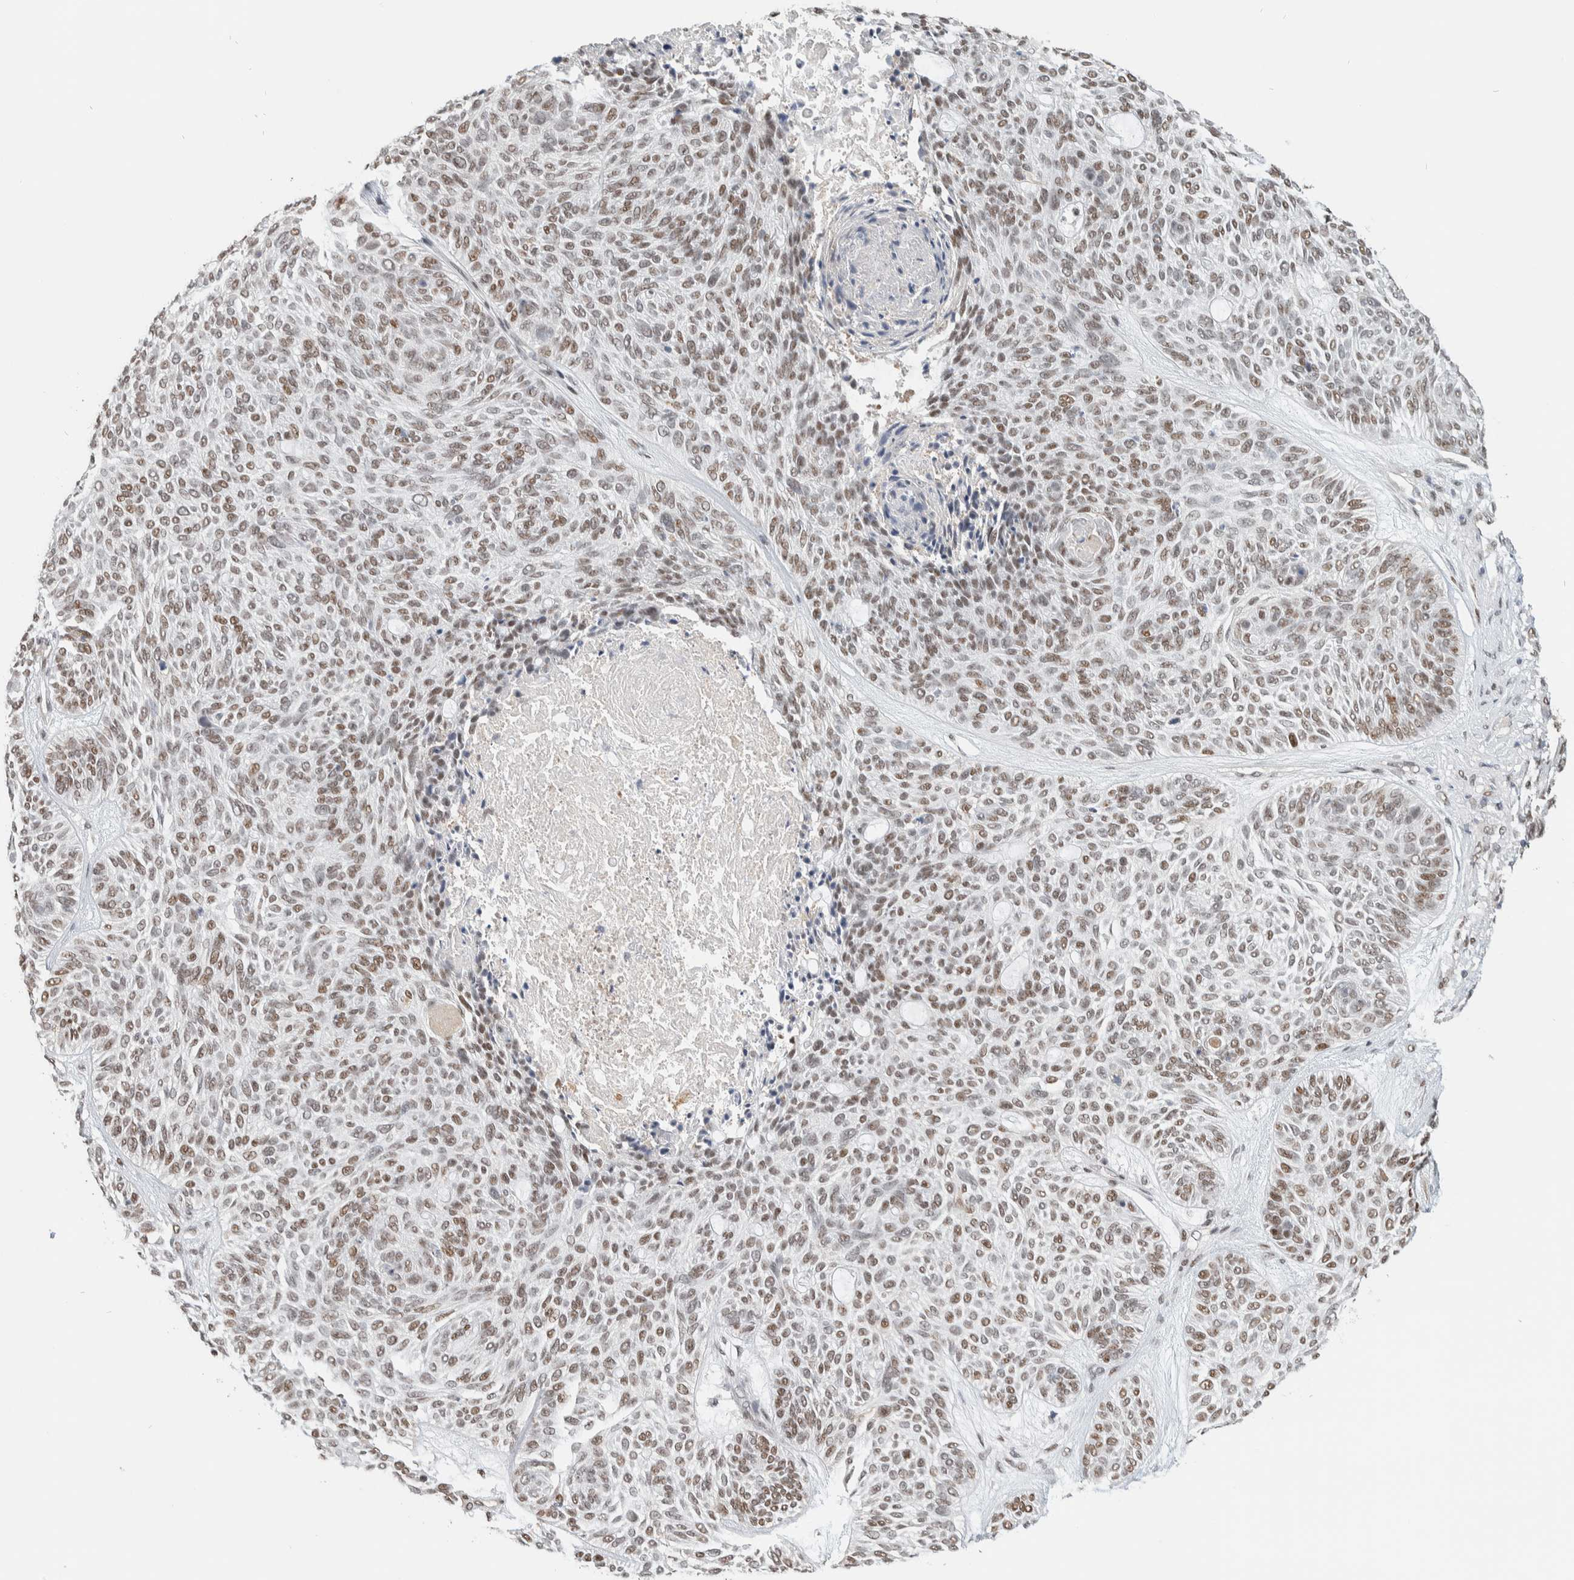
{"staining": {"intensity": "weak", "quantity": ">75%", "location": "nuclear"}, "tissue": "skin cancer", "cell_type": "Tumor cells", "image_type": "cancer", "snomed": [{"axis": "morphology", "description": "Basal cell carcinoma"}, {"axis": "topography", "description": "Skin"}], "caption": "Weak nuclear positivity is appreciated in about >75% of tumor cells in skin basal cell carcinoma.", "gene": "PUS7", "patient": {"sex": "male", "age": 55}}